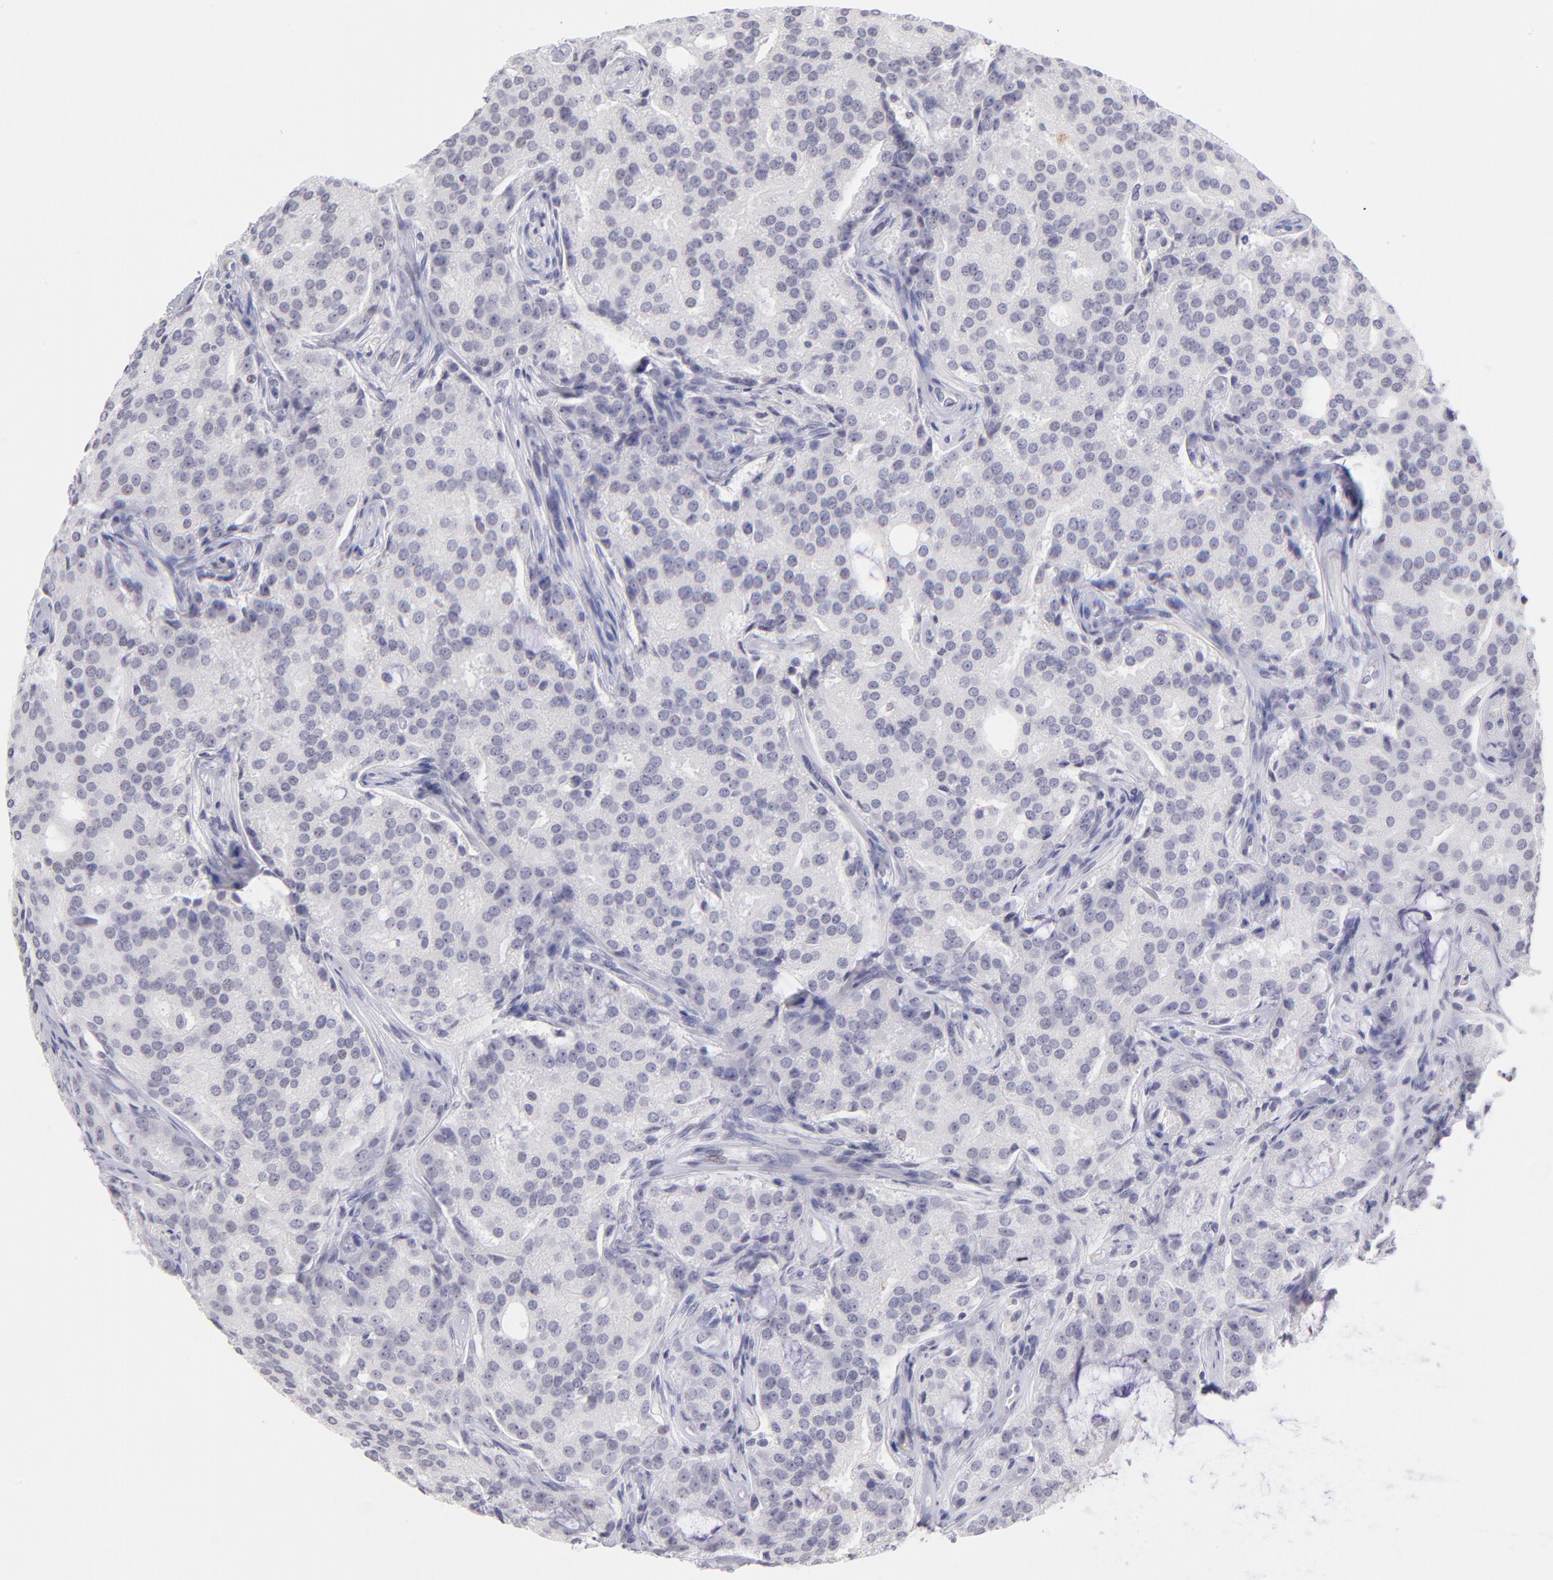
{"staining": {"intensity": "negative", "quantity": "none", "location": "none"}, "tissue": "prostate cancer", "cell_type": "Tumor cells", "image_type": "cancer", "snomed": [{"axis": "morphology", "description": "Adenocarcinoma, High grade"}, {"axis": "topography", "description": "Prostate"}], "caption": "The micrograph displays no significant staining in tumor cells of prostate cancer.", "gene": "LTB4R", "patient": {"sex": "male", "age": 72}}